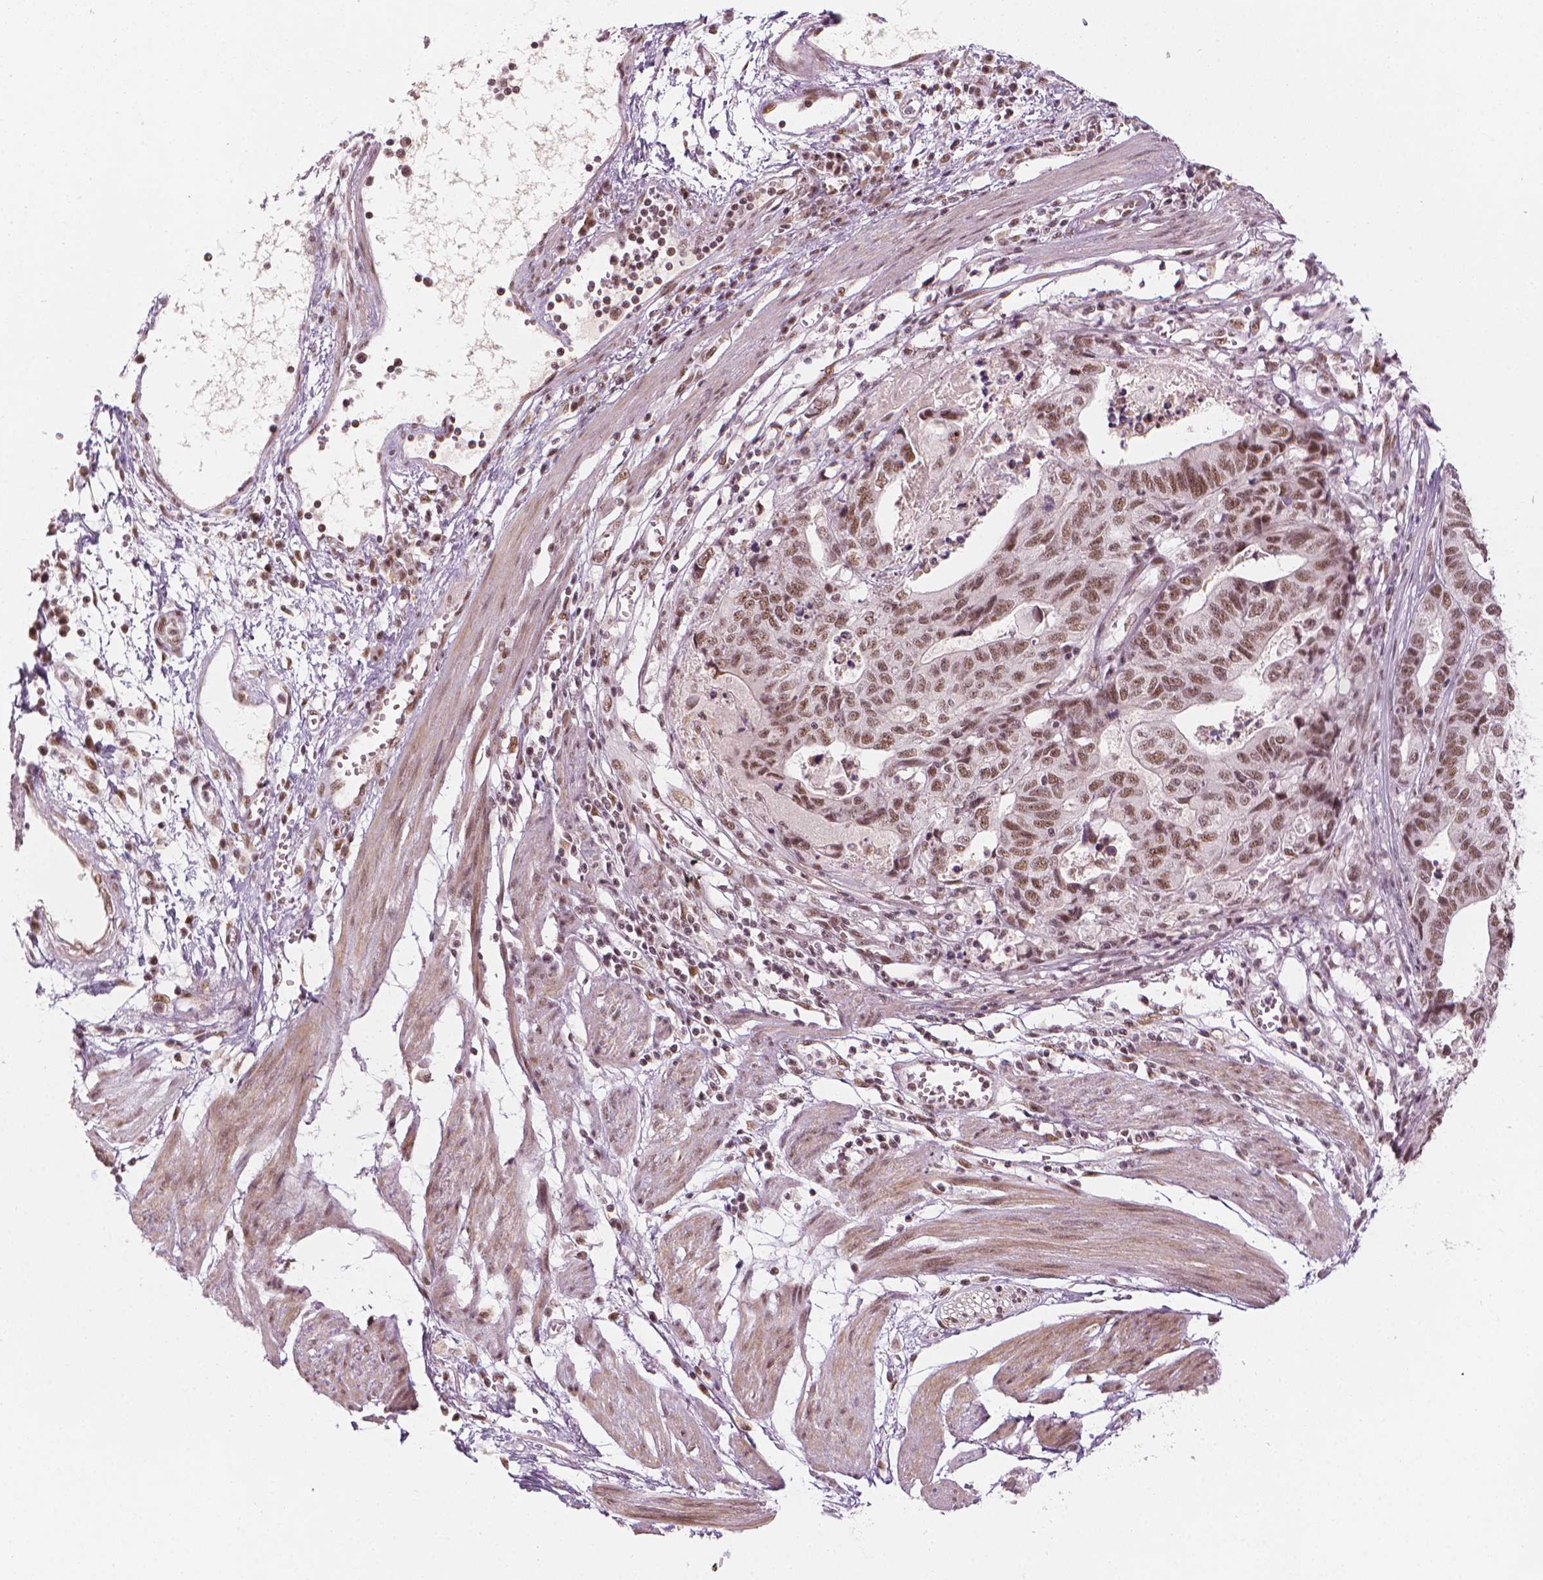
{"staining": {"intensity": "moderate", "quantity": ">75%", "location": "nuclear"}, "tissue": "stomach cancer", "cell_type": "Tumor cells", "image_type": "cancer", "snomed": [{"axis": "morphology", "description": "Adenocarcinoma, NOS"}, {"axis": "topography", "description": "Stomach, upper"}], "caption": "A brown stain shows moderate nuclear expression of a protein in human stomach cancer tumor cells.", "gene": "ELF2", "patient": {"sex": "female", "age": 67}}